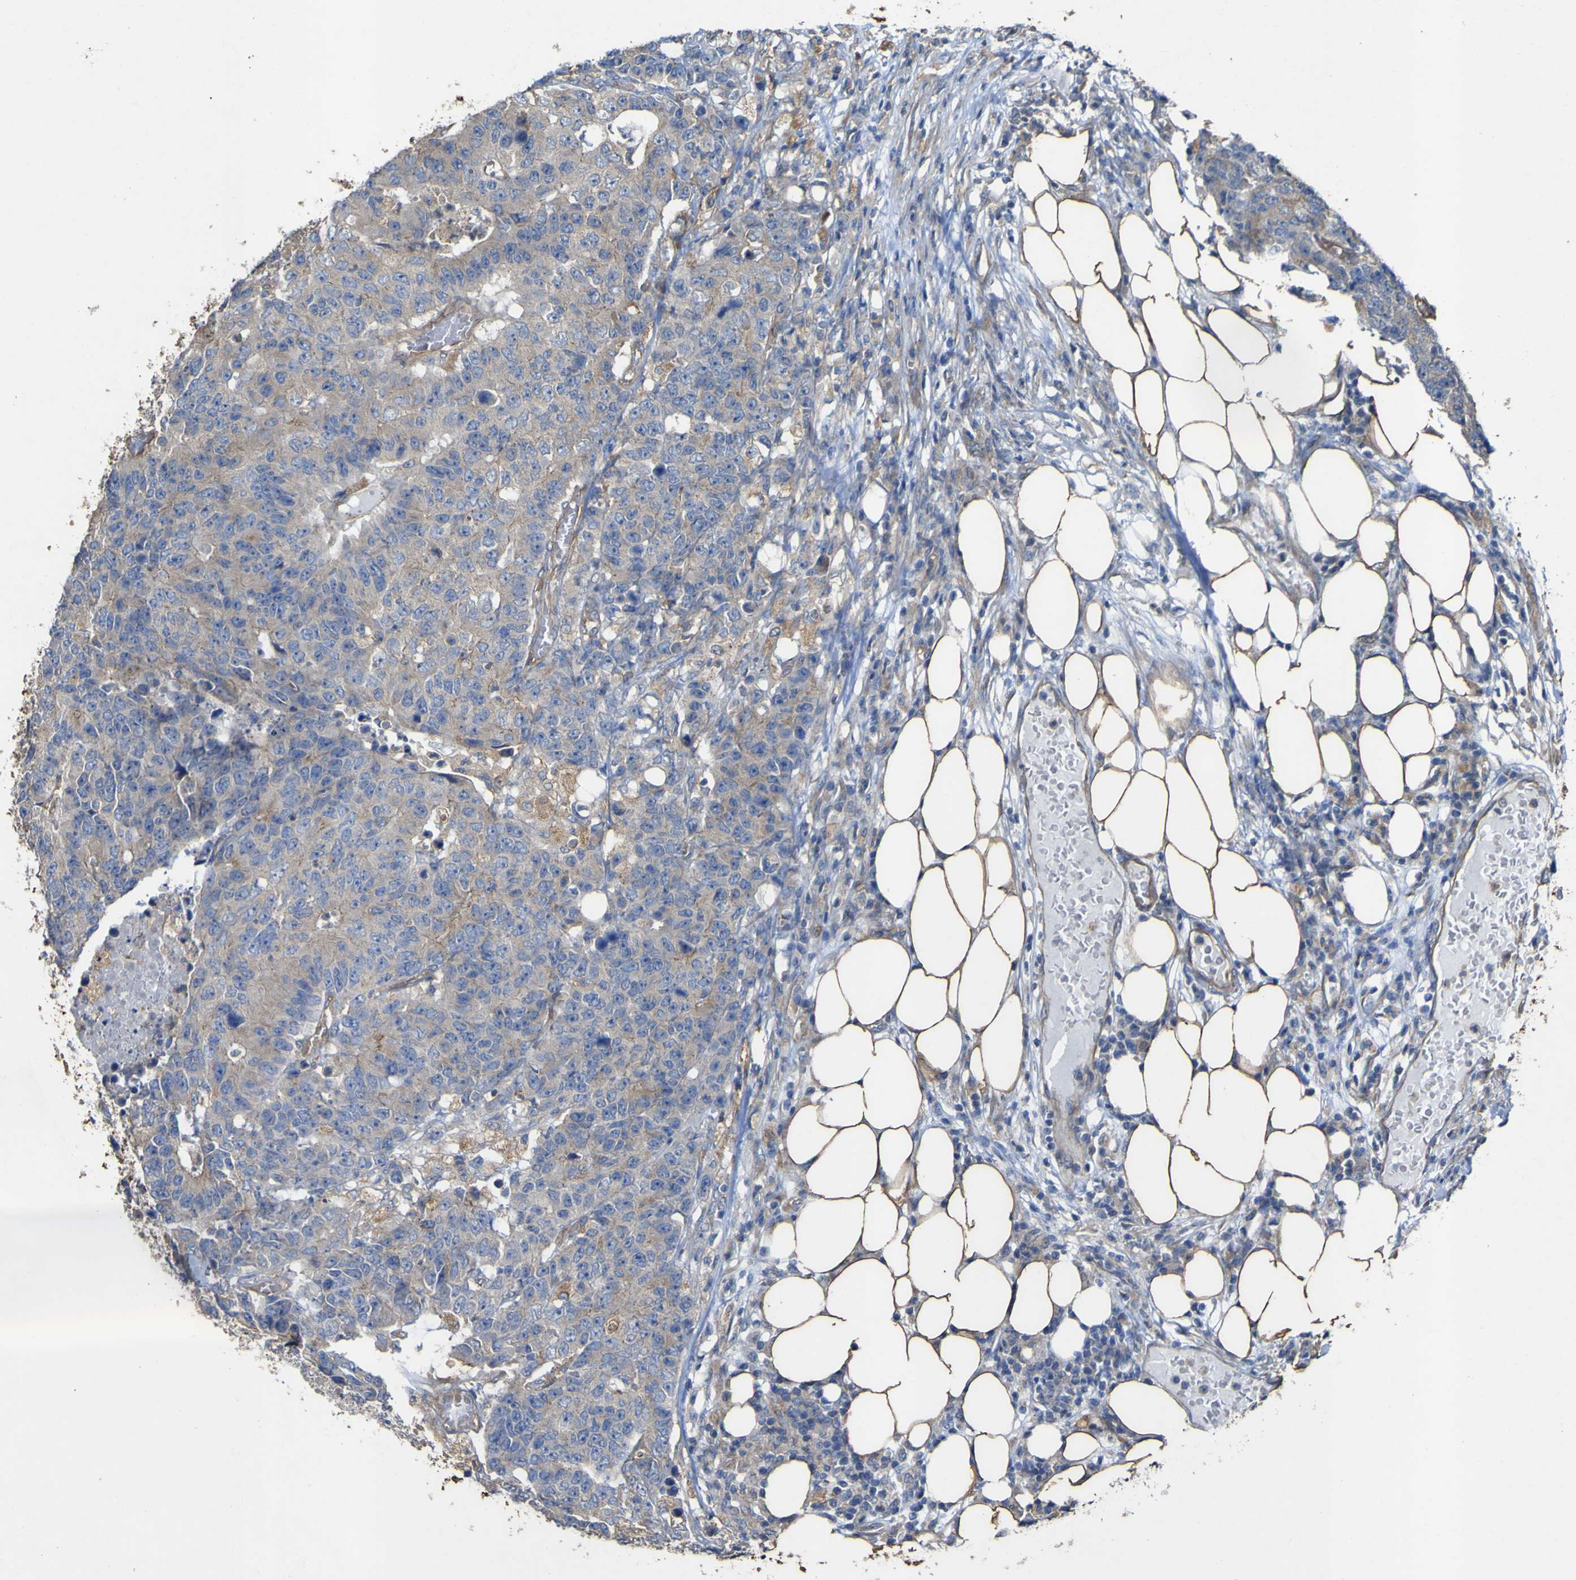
{"staining": {"intensity": "weak", "quantity": ">75%", "location": "cytoplasmic/membranous"}, "tissue": "colorectal cancer", "cell_type": "Tumor cells", "image_type": "cancer", "snomed": [{"axis": "morphology", "description": "Adenocarcinoma, NOS"}, {"axis": "topography", "description": "Colon"}], "caption": "A high-resolution image shows immunohistochemistry staining of colorectal adenocarcinoma, which displays weak cytoplasmic/membranous positivity in approximately >75% of tumor cells.", "gene": "TNFSF15", "patient": {"sex": "female", "age": 86}}